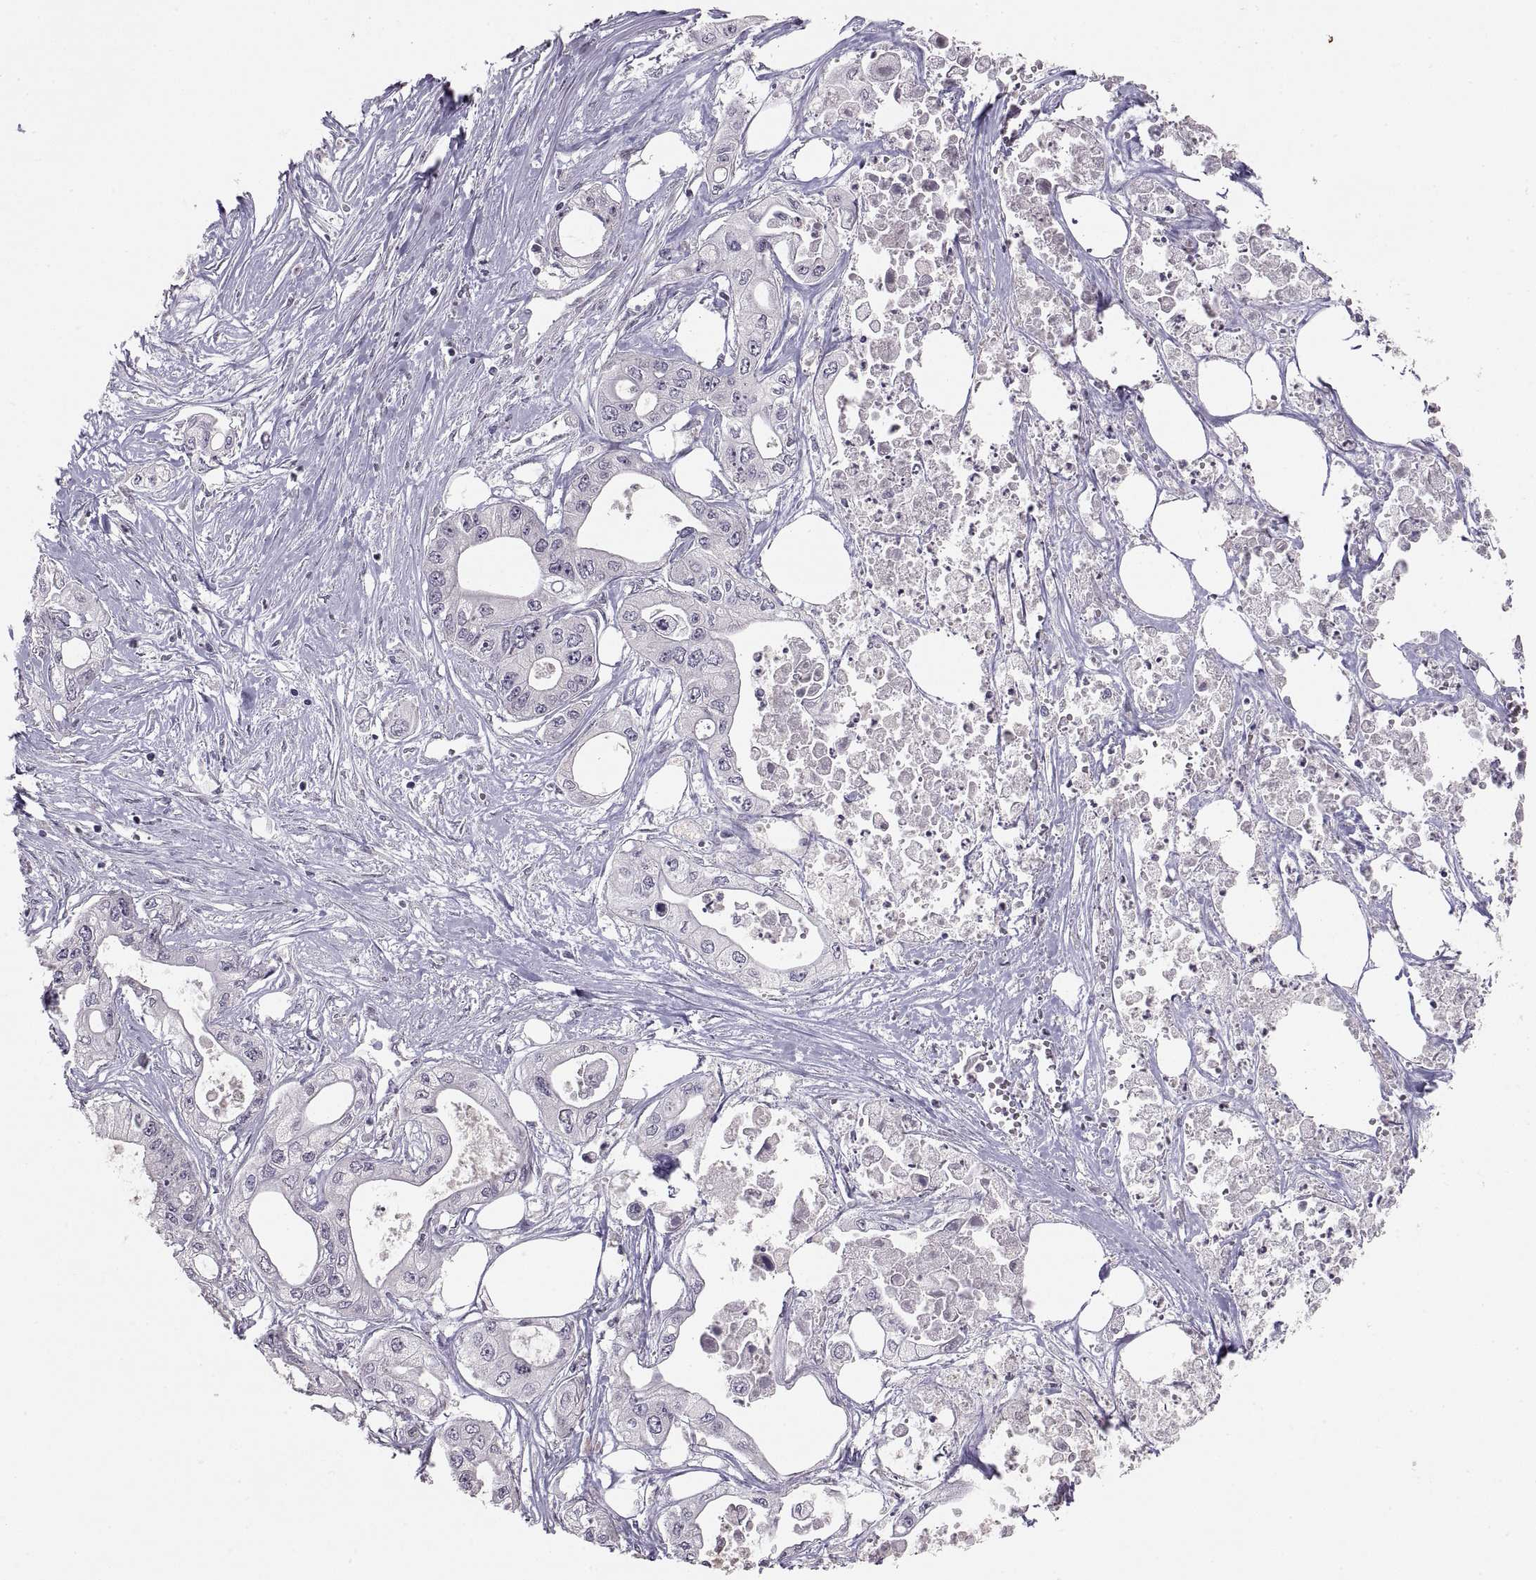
{"staining": {"intensity": "negative", "quantity": "none", "location": "none"}, "tissue": "pancreatic cancer", "cell_type": "Tumor cells", "image_type": "cancer", "snomed": [{"axis": "morphology", "description": "Adenocarcinoma, NOS"}, {"axis": "topography", "description": "Pancreas"}], "caption": "Protein analysis of pancreatic adenocarcinoma reveals no significant expression in tumor cells.", "gene": "PAX2", "patient": {"sex": "male", "age": 70}}